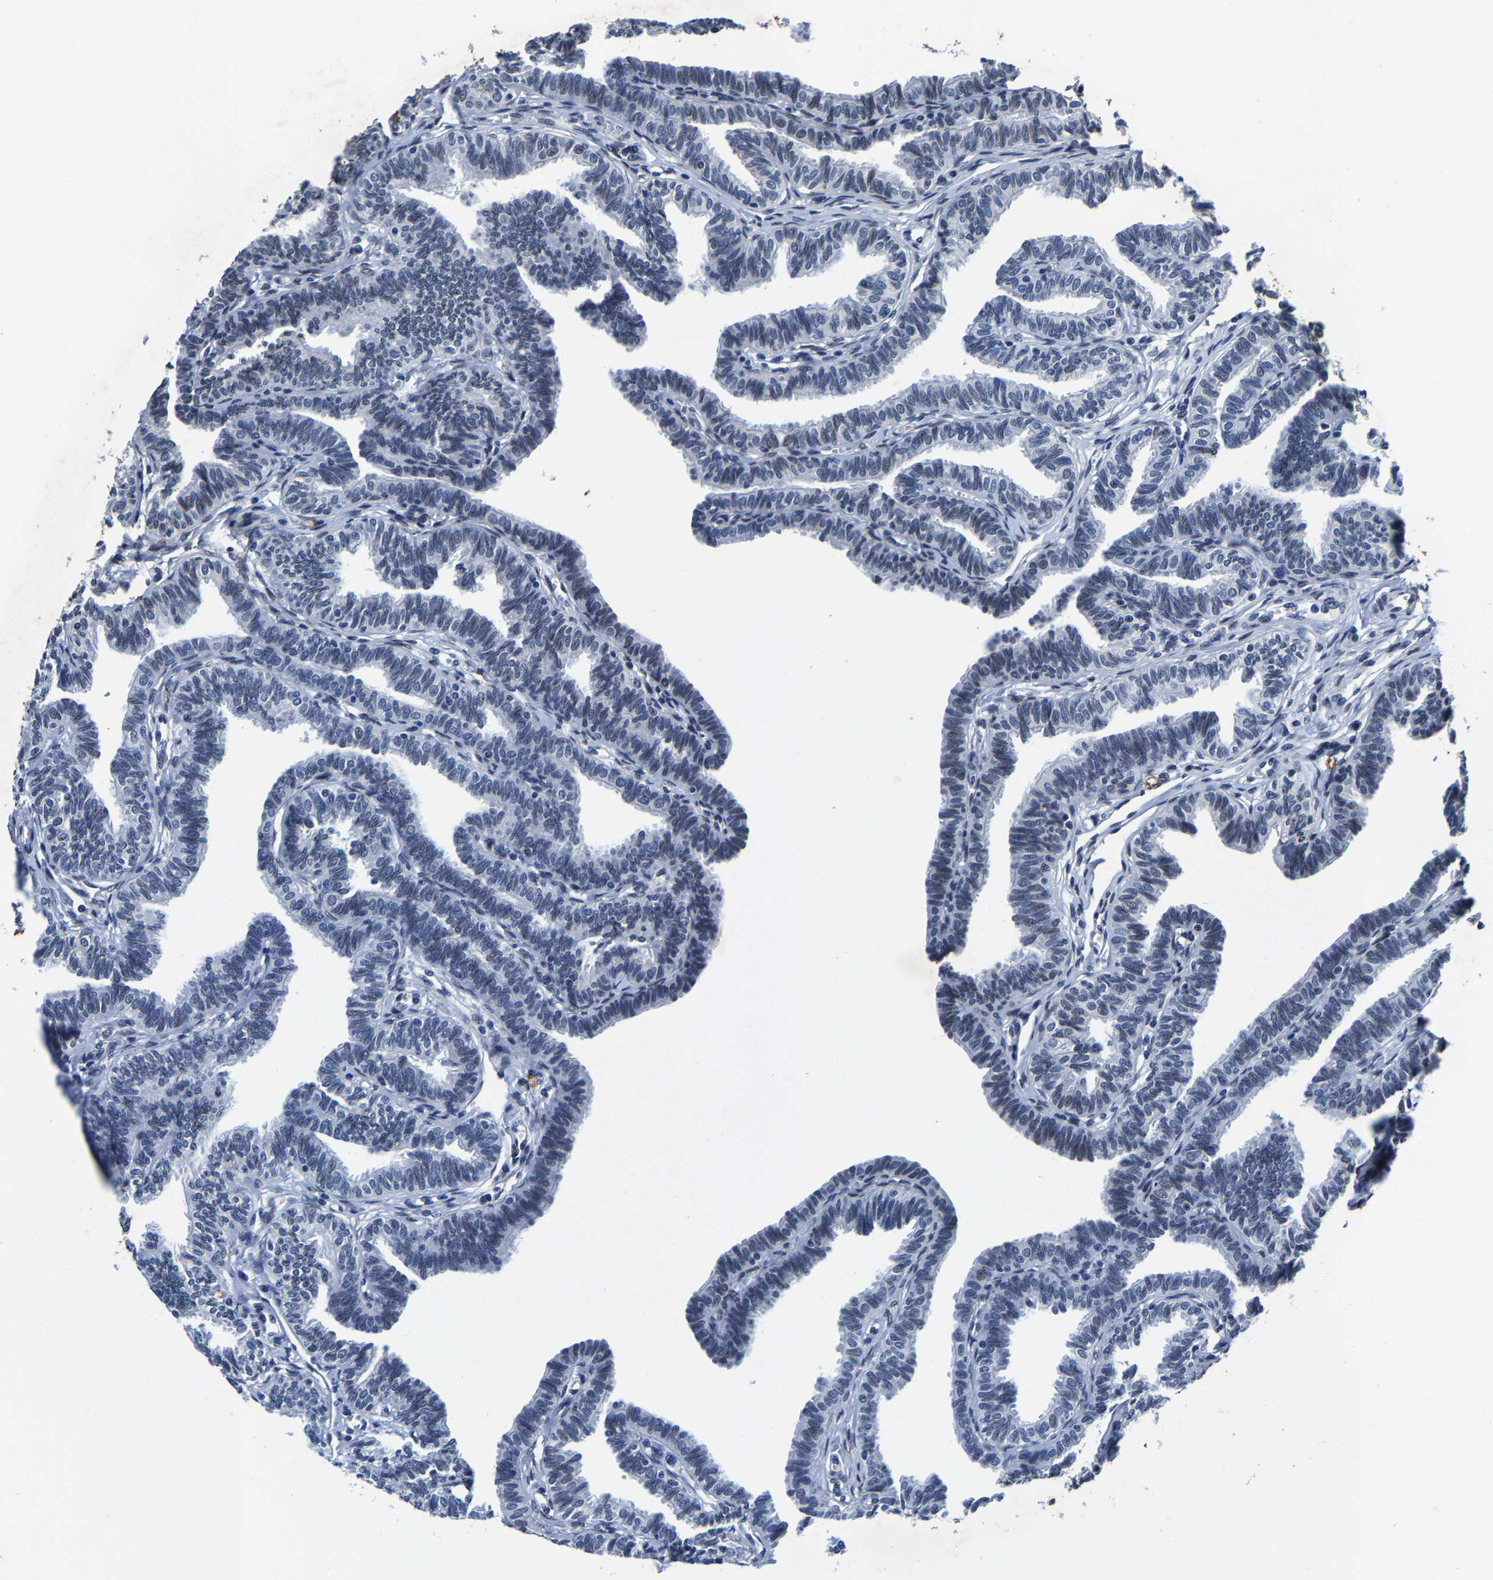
{"staining": {"intensity": "weak", "quantity": "<25%", "location": "nuclear"}, "tissue": "fallopian tube", "cell_type": "Glandular cells", "image_type": "normal", "snomed": [{"axis": "morphology", "description": "Normal tissue, NOS"}, {"axis": "topography", "description": "Fallopian tube"}, {"axis": "topography", "description": "Ovary"}], "caption": "Immunohistochemistry photomicrograph of normal human fallopian tube stained for a protein (brown), which displays no positivity in glandular cells. (Brightfield microscopy of DAB immunohistochemistry (IHC) at high magnification).", "gene": "UBN2", "patient": {"sex": "female", "age": 23}}